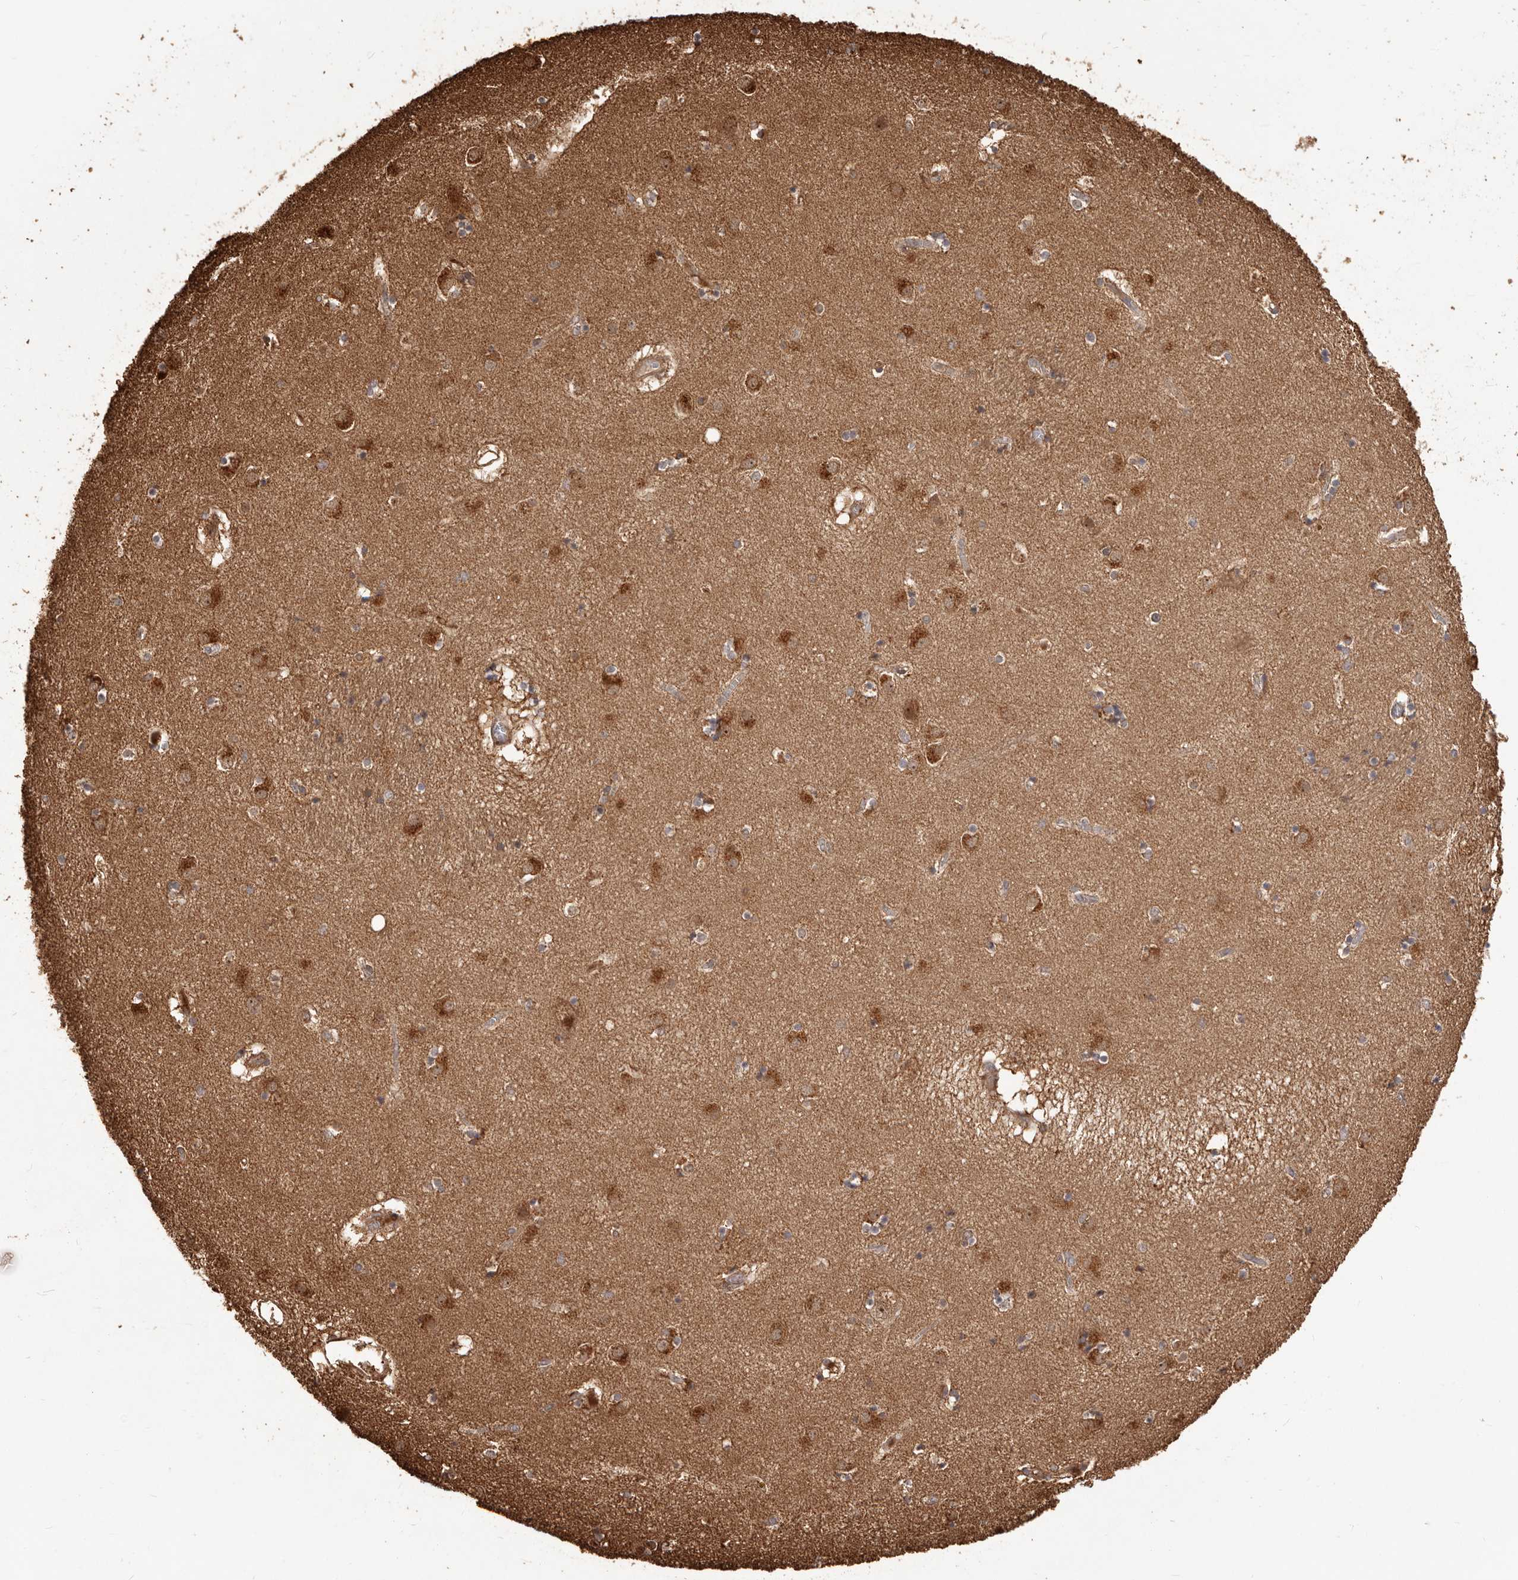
{"staining": {"intensity": "moderate", "quantity": "25%-75%", "location": "cytoplasmic/membranous"}, "tissue": "caudate", "cell_type": "Glial cells", "image_type": "normal", "snomed": [{"axis": "morphology", "description": "Normal tissue, NOS"}, {"axis": "topography", "description": "Lateral ventricle wall"}], "caption": "Caudate stained with a brown dye shows moderate cytoplasmic/membranous positive positivity in approximately 25%-75% of glial cells.", "gene": "MTO1", "patient": {"sex": "male", "age": 70}}